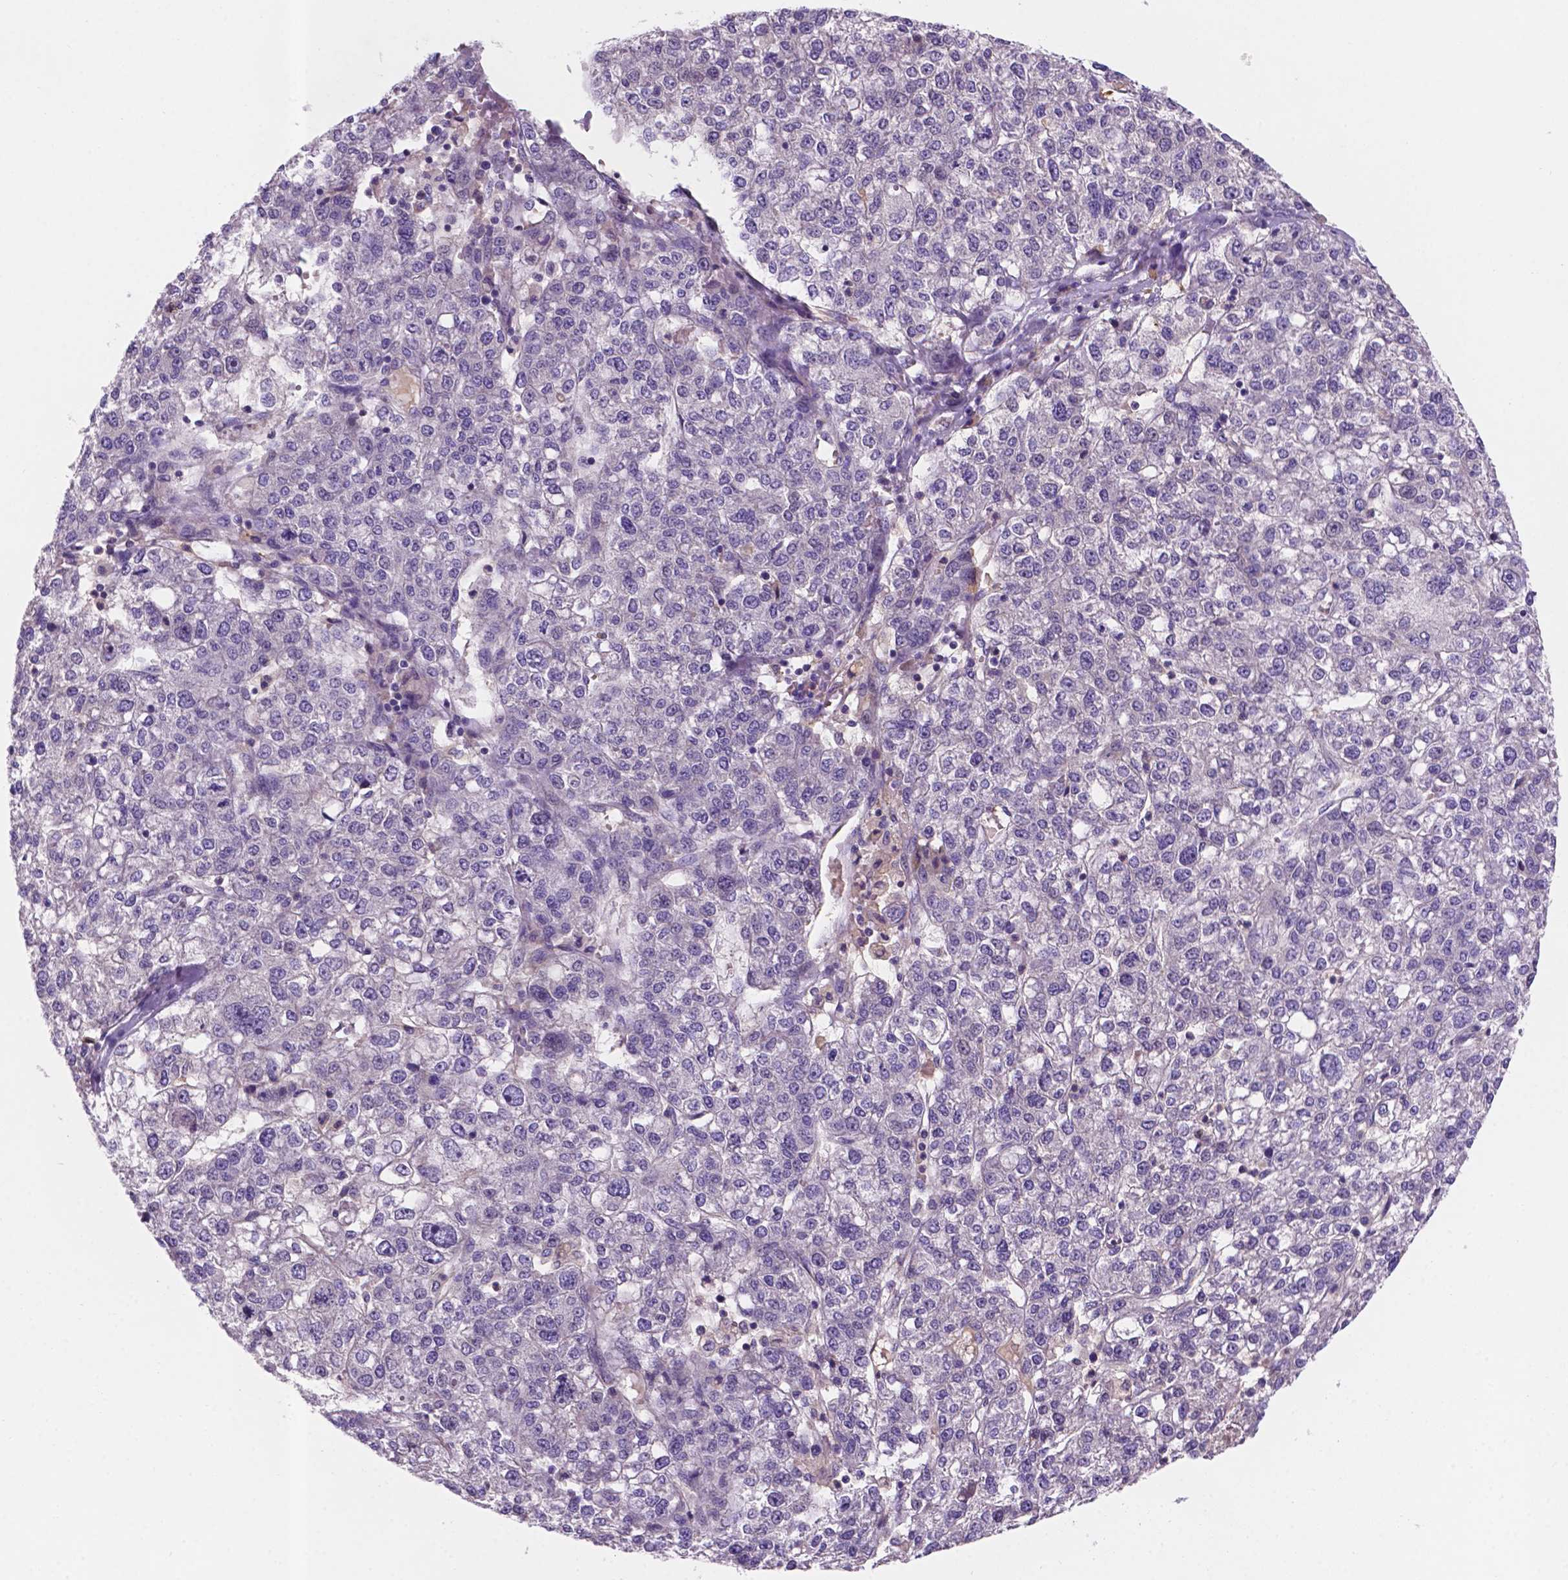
{"staining": {"intensity": "negative", "quantity": "none", "location": "none"}, "tissue": "liver cancer", "cell_type": "Tumor cells", "image_type": "cancer", "snomed": [{"axis": "morphology", "description": "Carcinoma, Hepatocellular, NOS"}, {"axis": "topography", "description": "Liver"}], "caption": "Tumor cells show no significant positivity in hepatocellular carcinoma (liver).", "gene": "TM4SF20", "patient": {"sex": "male", "age": 56}}